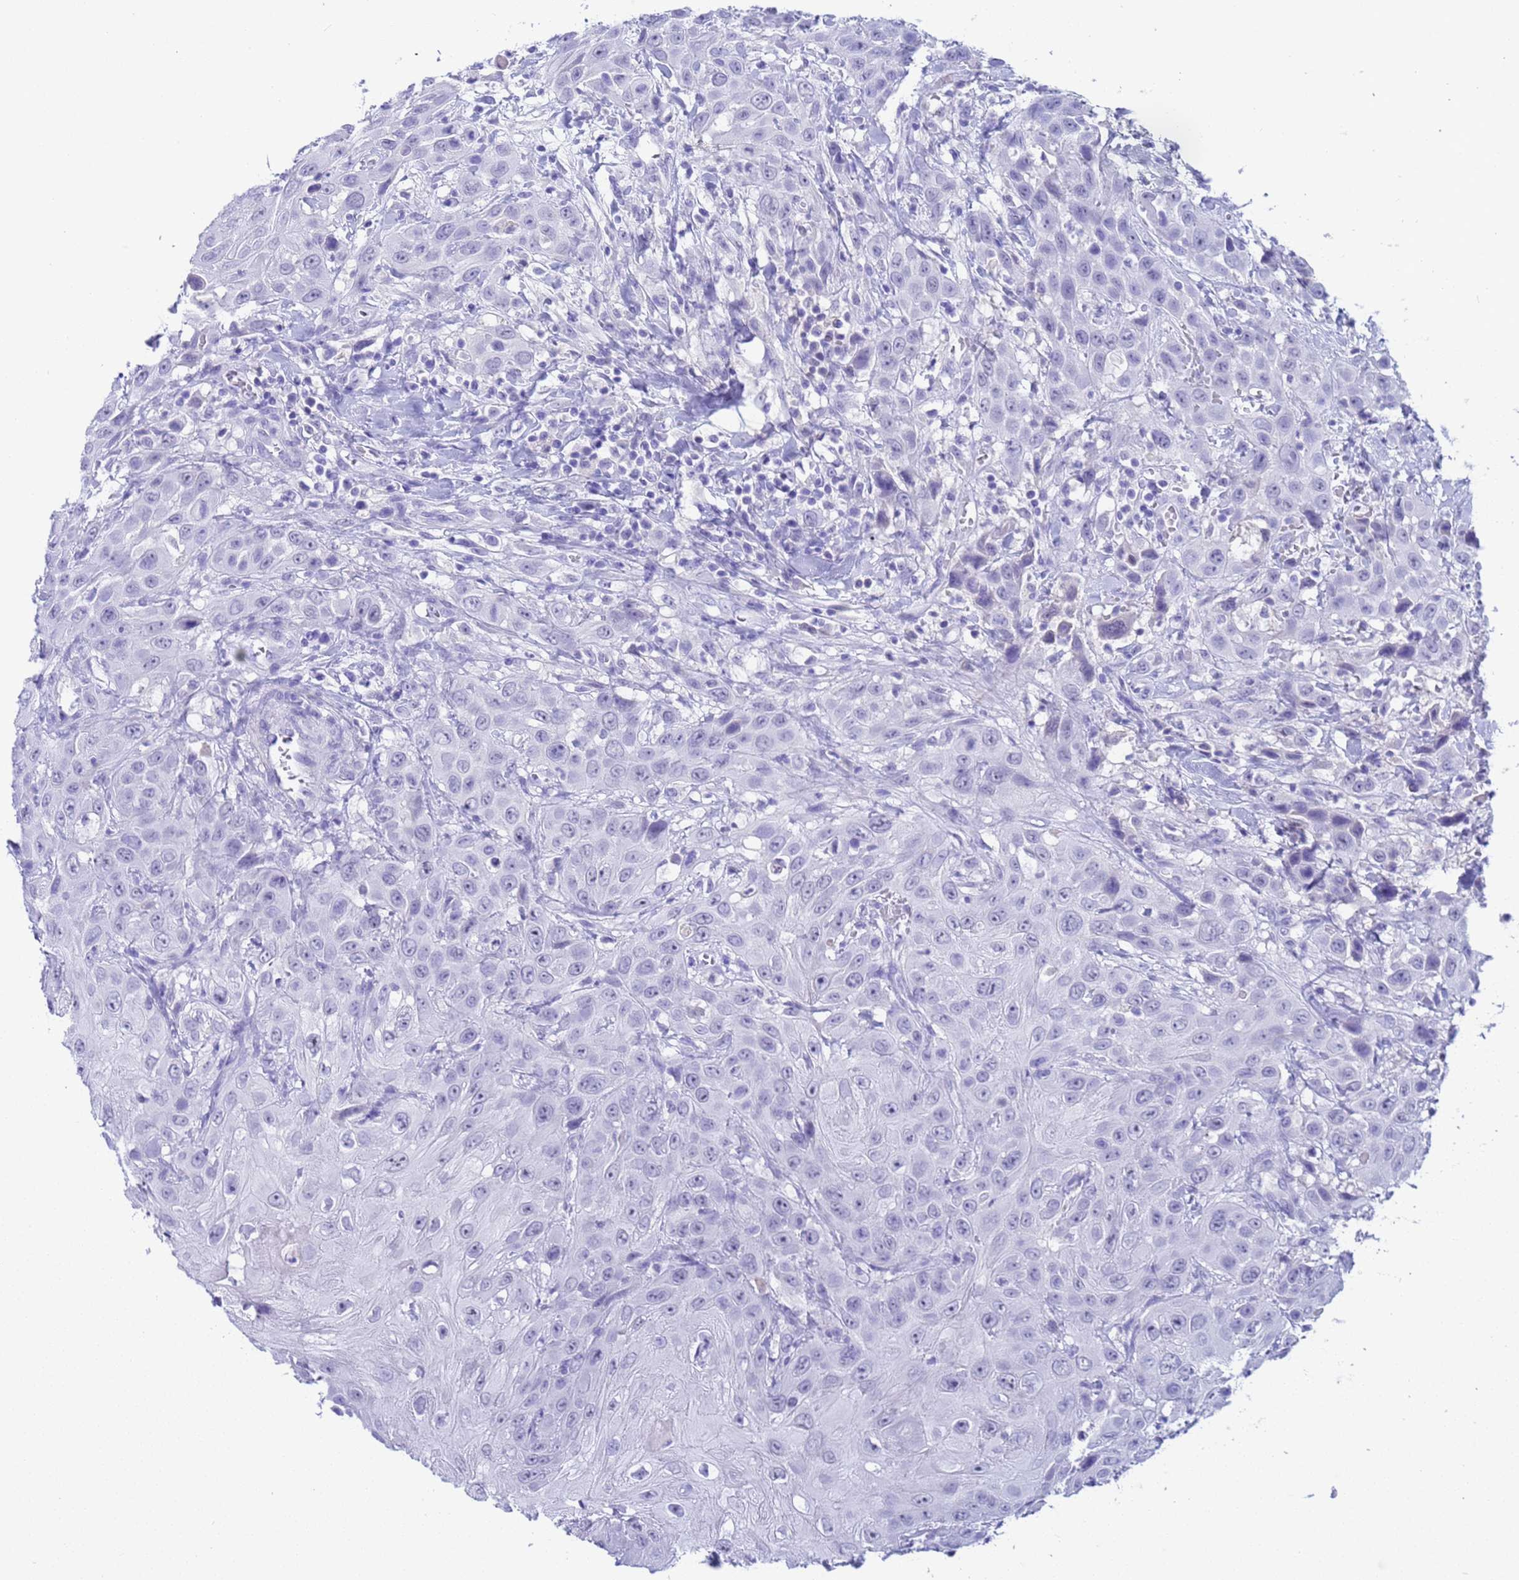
{"staining": {"intensity": "negative", "quantity": "none", "location": "none"}, "tissue": "head and neck cancer", "cell_type": "Tumor cells", "image_type": "cancer", "snomed": [{"axis": "morphology", "description": "Squamous cell carcinoma, NOS"}, {"axis": "topography", "description": "Head-Neck"}], "caption": "Head and neck squamous cell carcinoma was stained to show a protein in brown. There is no significant staining in tumor cells. (DAB IHC, high magnification).", "gene": "CKM", "patient": {"sex": "male", "age": 81}}